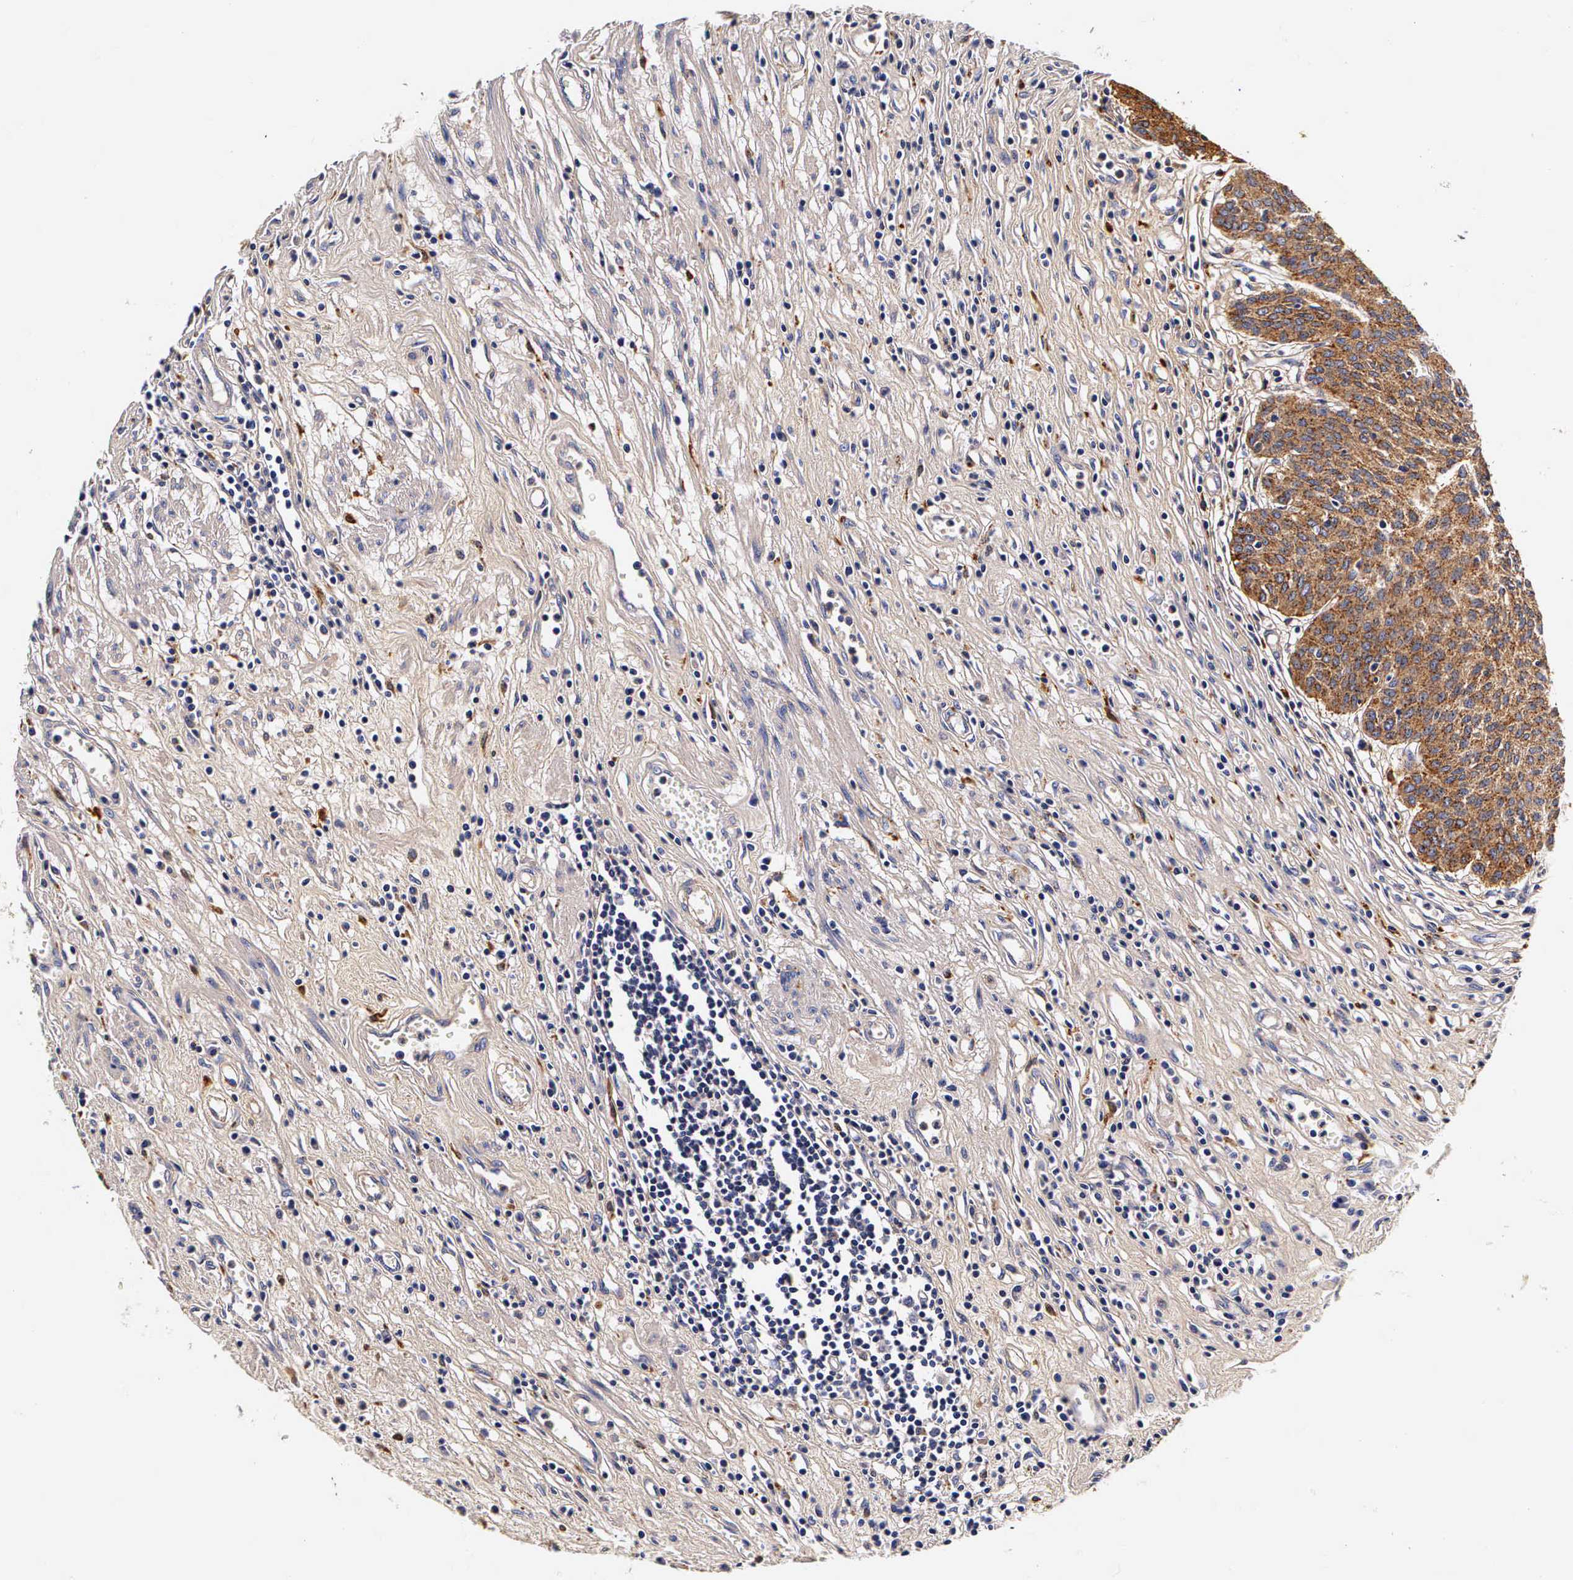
{"staining": {"intensity": "strong", "quantity": "25%-75%", "location": "cytoplasmic/membranous"}, "tissue": "urinary bladder", "cell_type": "Urothelial cells", "image_type": "normal", "snomed": [{"axis": "morphology", "description": "Normal tissue, NOS"}, {"axis": "topography", "description": "Urinary bladder"}], "caption": "Benign urinary bladder exhibits strong cytoplasmic/membranous expression in about 25%-75% of urothelial cells, visualized by immunohistochemistry.", "gene": "CTSB", "patient": {"sex": "female", "age": 39}}